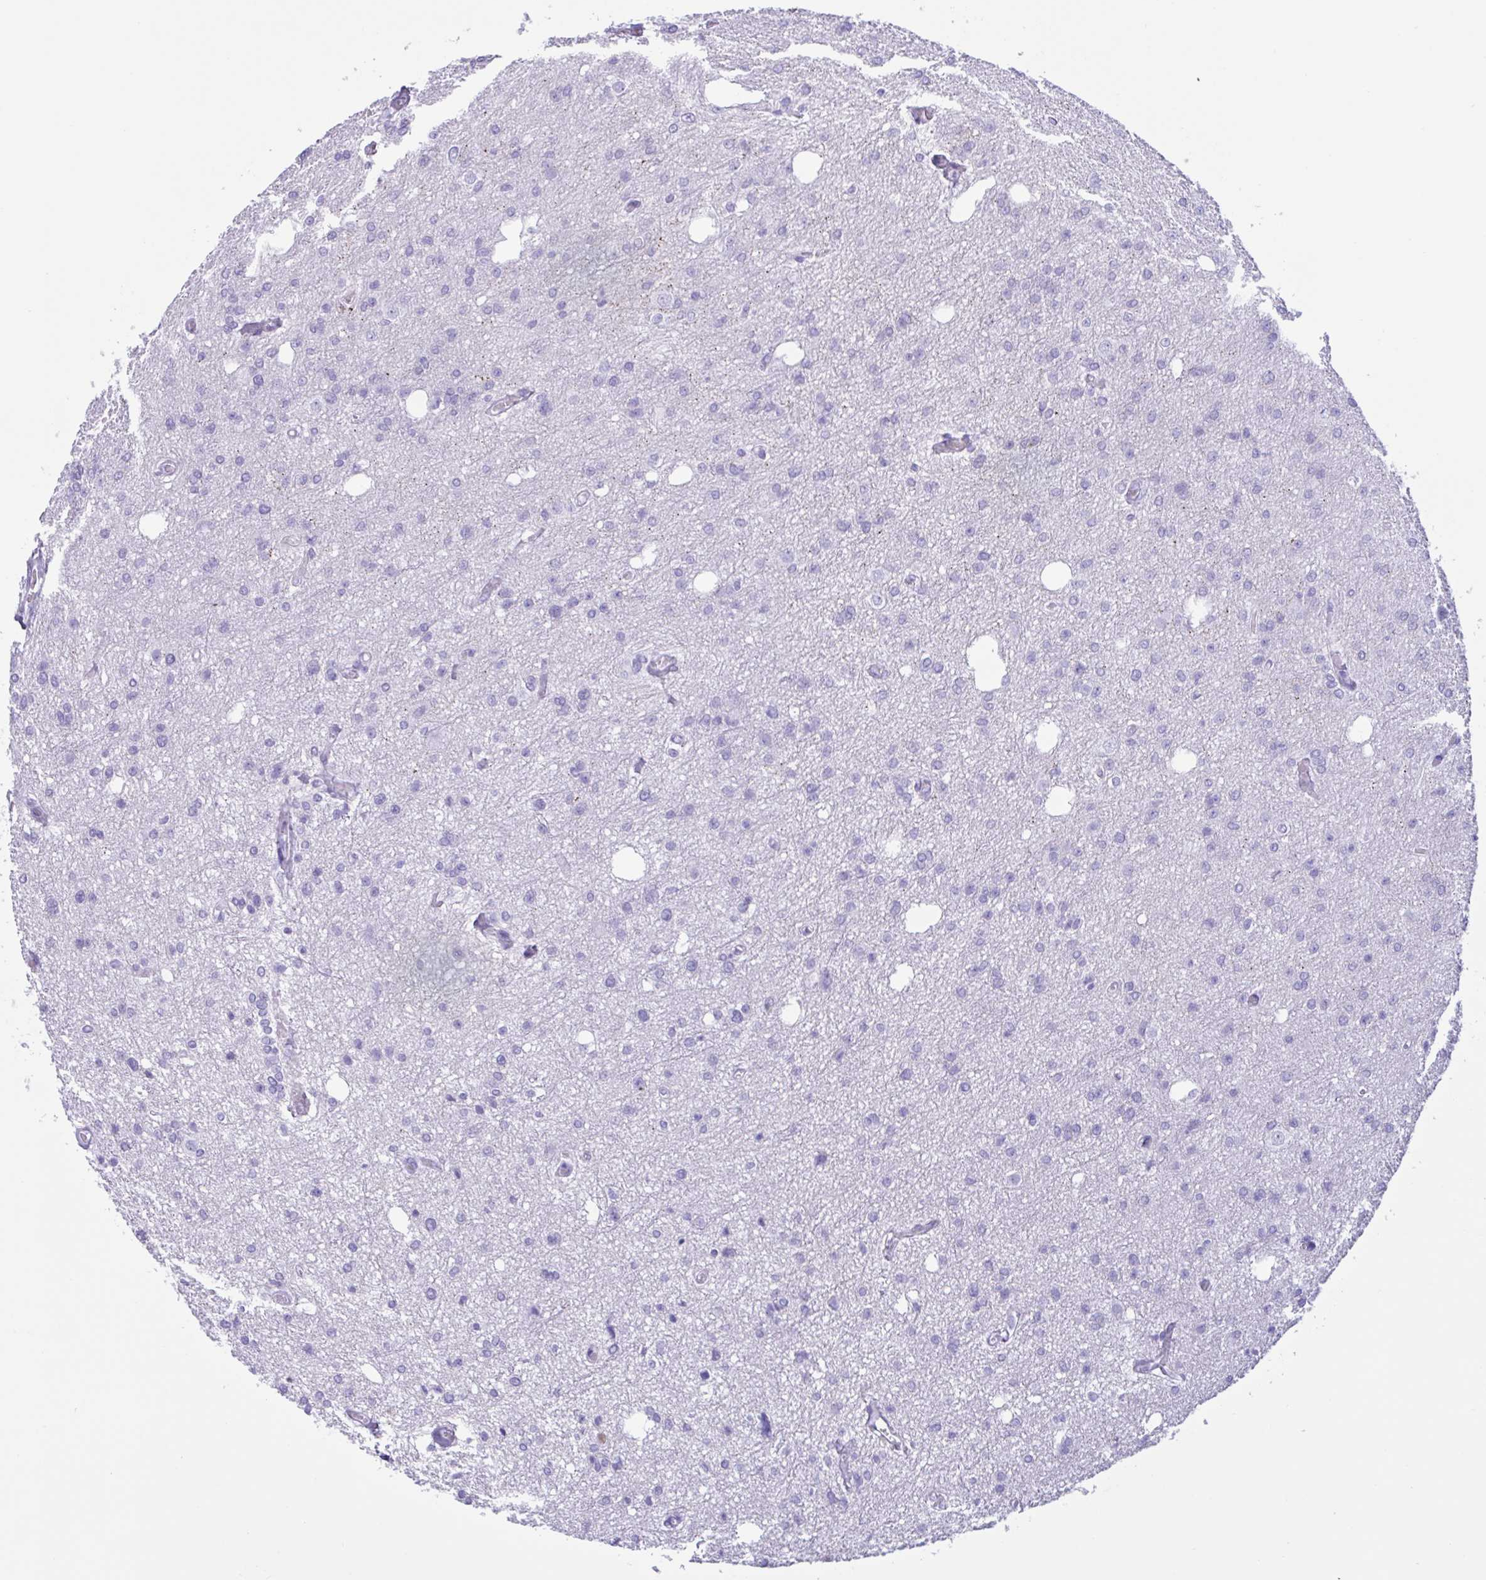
{"staining": {"intensity": "negative", "quantity": "none", "location": "none"}, "tissue": "glioma", "cell_type": "Tumor cells", "image_type": "cancer", "snomed": [{"axis": "morphology", "description": "Glioma, malignant, Low grade"}, {"axis": "topography", "description": "Brain"}], "caption": "IHC of glioma demonstrates no positivity in tumor cells.", "gene": "MRGPRG", "patient": {"sex": "male", "age": 26}}